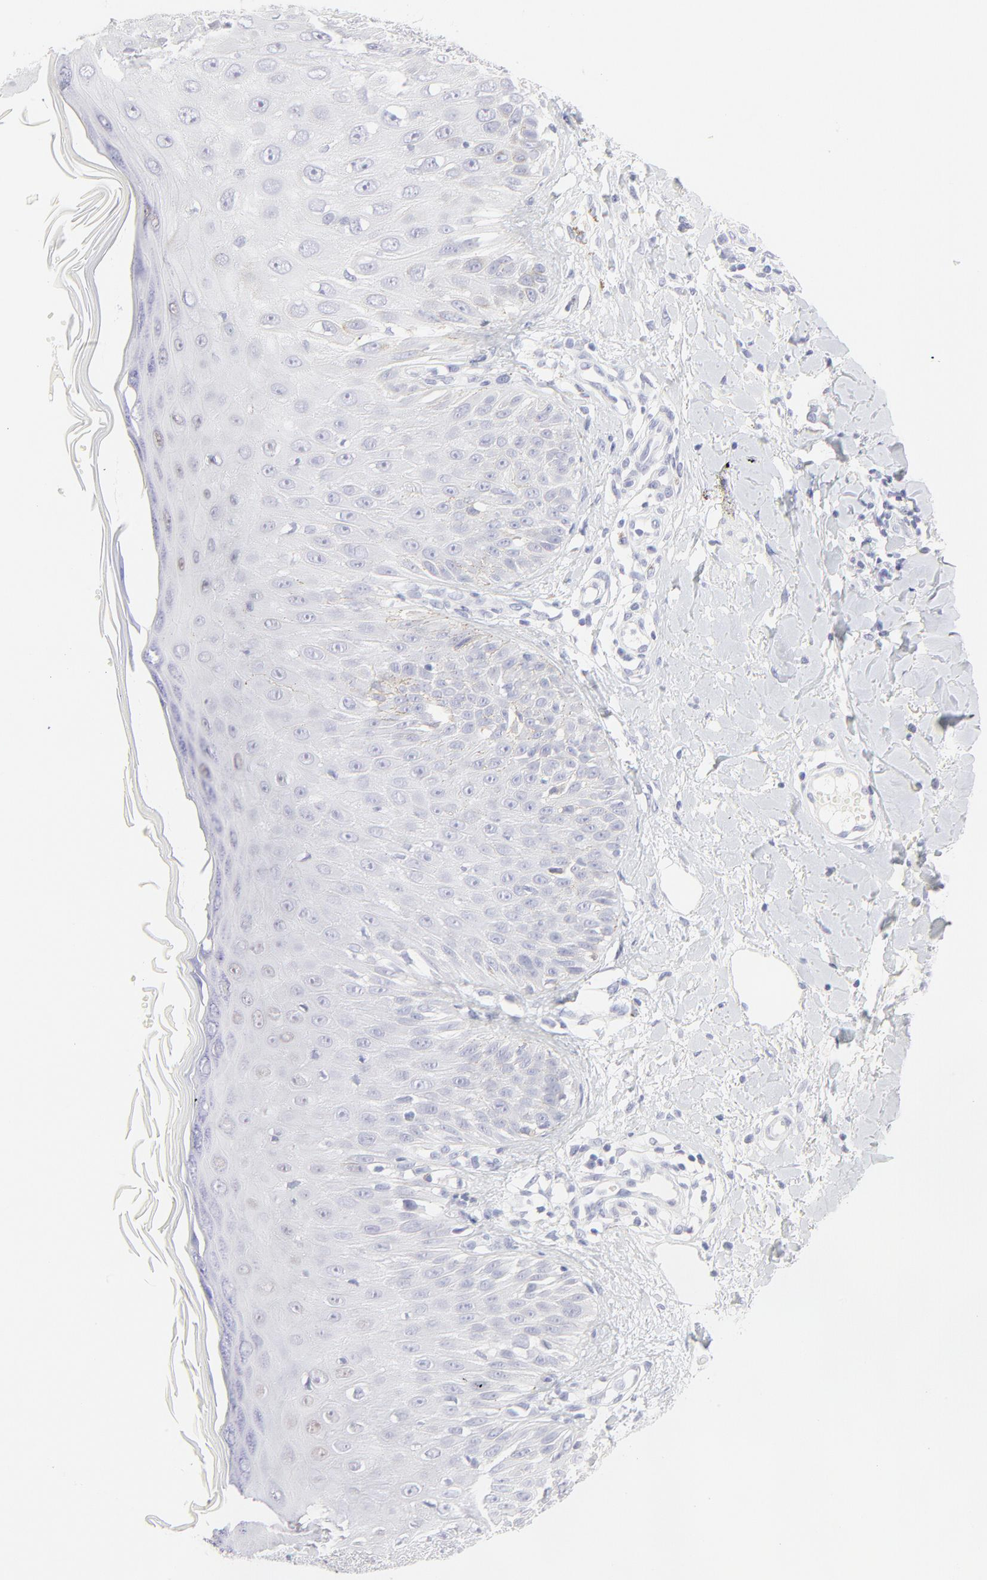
{"staining": {"intensity": "negative", "quantity": "none", "location": "none"}, "tissue": "skin cancer", "cell_type": "Tumor cells", "image_type": "cancer", "snomed": [{"axis": "morphology", "description": "Squamous cell carcinoma, NOS"}, {"axis": "topography", "description": "Skin"}], "caption": "The image shows no staining of tumor cells in squamous cell carcinoma (skin).", "gene": "ELF3", "patient": {"sex": "male", "age": 24}}